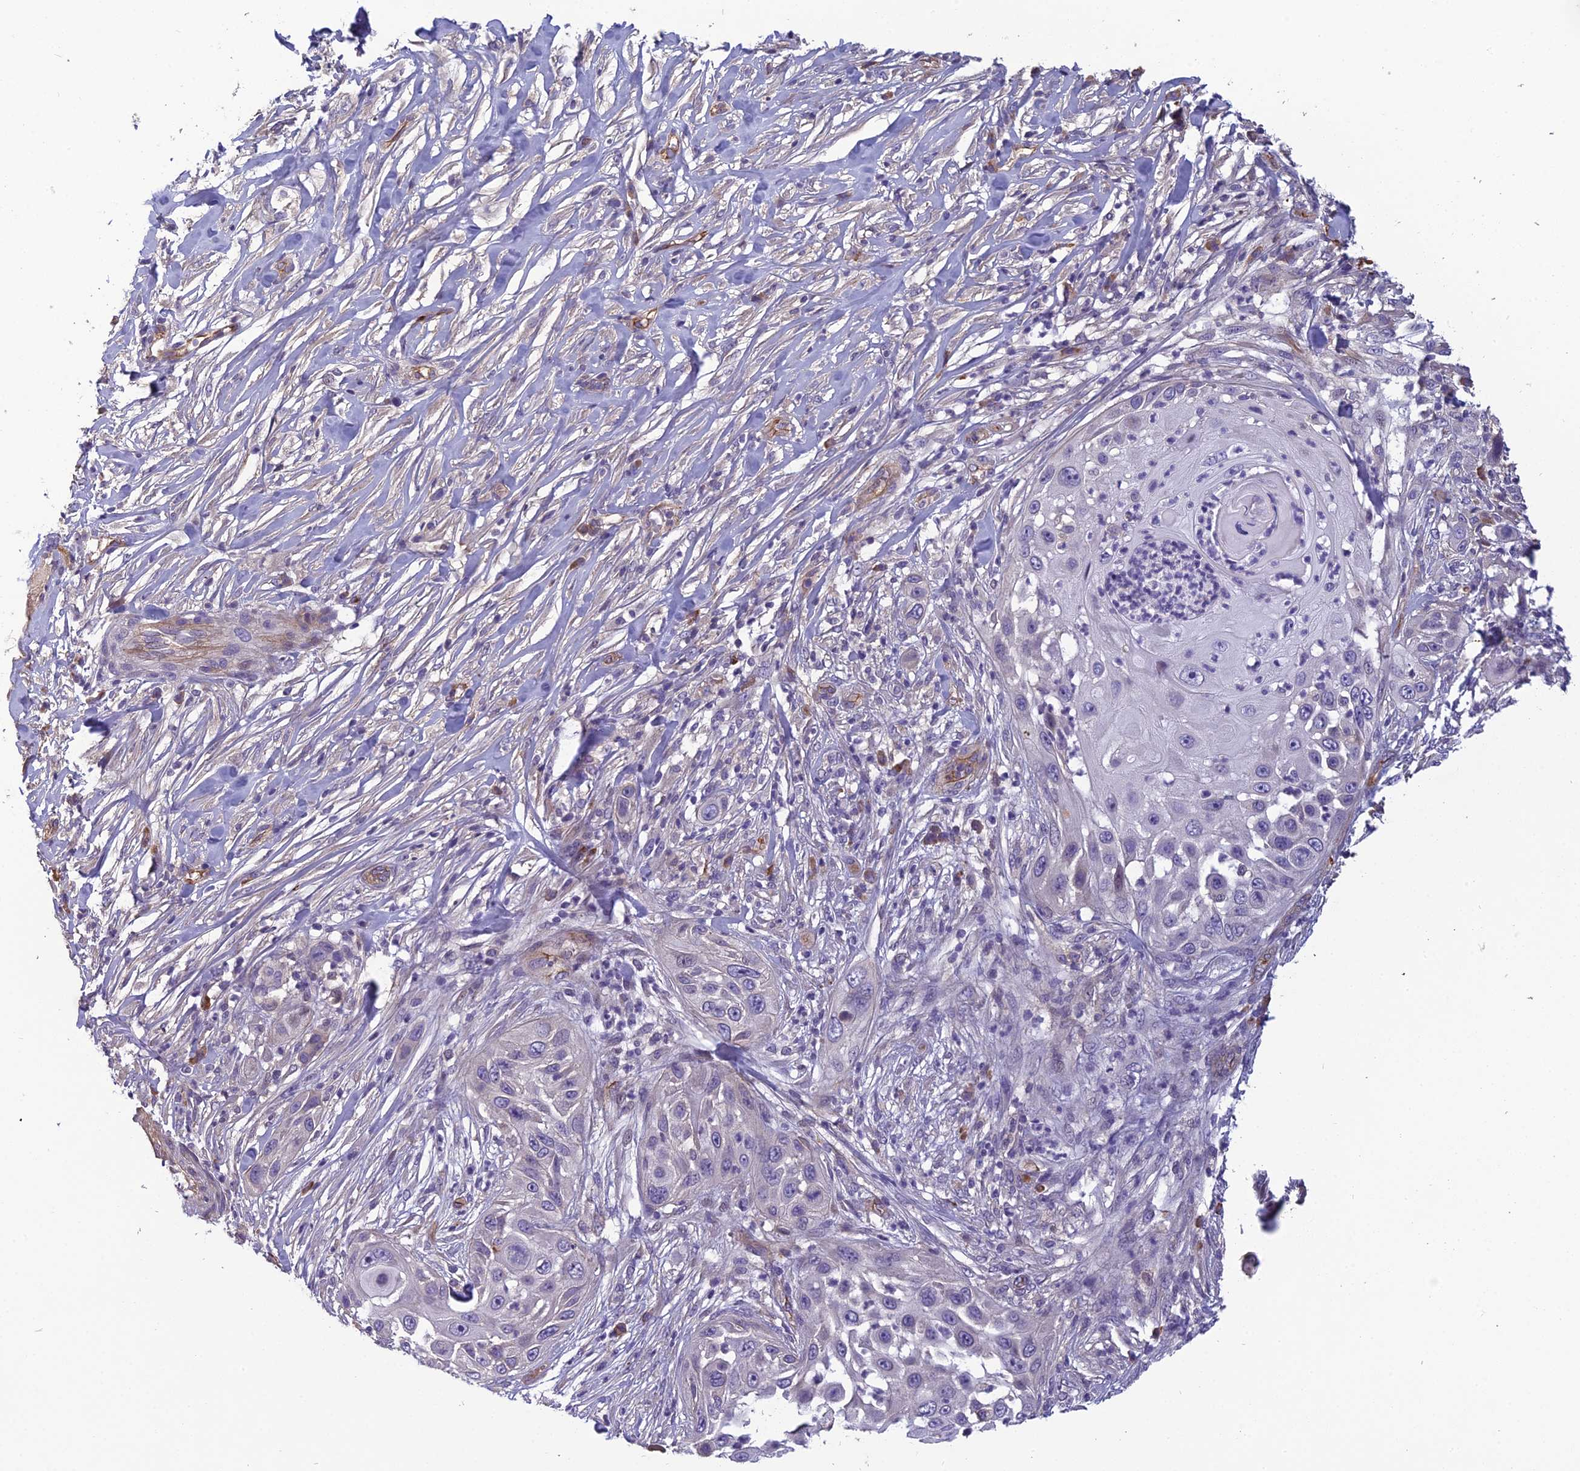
{"staining": {"intensity": "negative", "quantity": "none", "location": "none"}, "tissue": "skin cancer", "cell_type": "Tumor cells", "image_type": "cancer", "snomed": [{"axis": "morphology", "description": "Squamous cell carcinoma, NOS"}, {"axis": "topography", "description": "Skin"}], "caption": "Immunohistochemistry of human squamous cell carcinoma (skin) shows no expression in tumor cells.", "gene": "TSPAN15", "patient": {"sex": "female", "age": 44}}